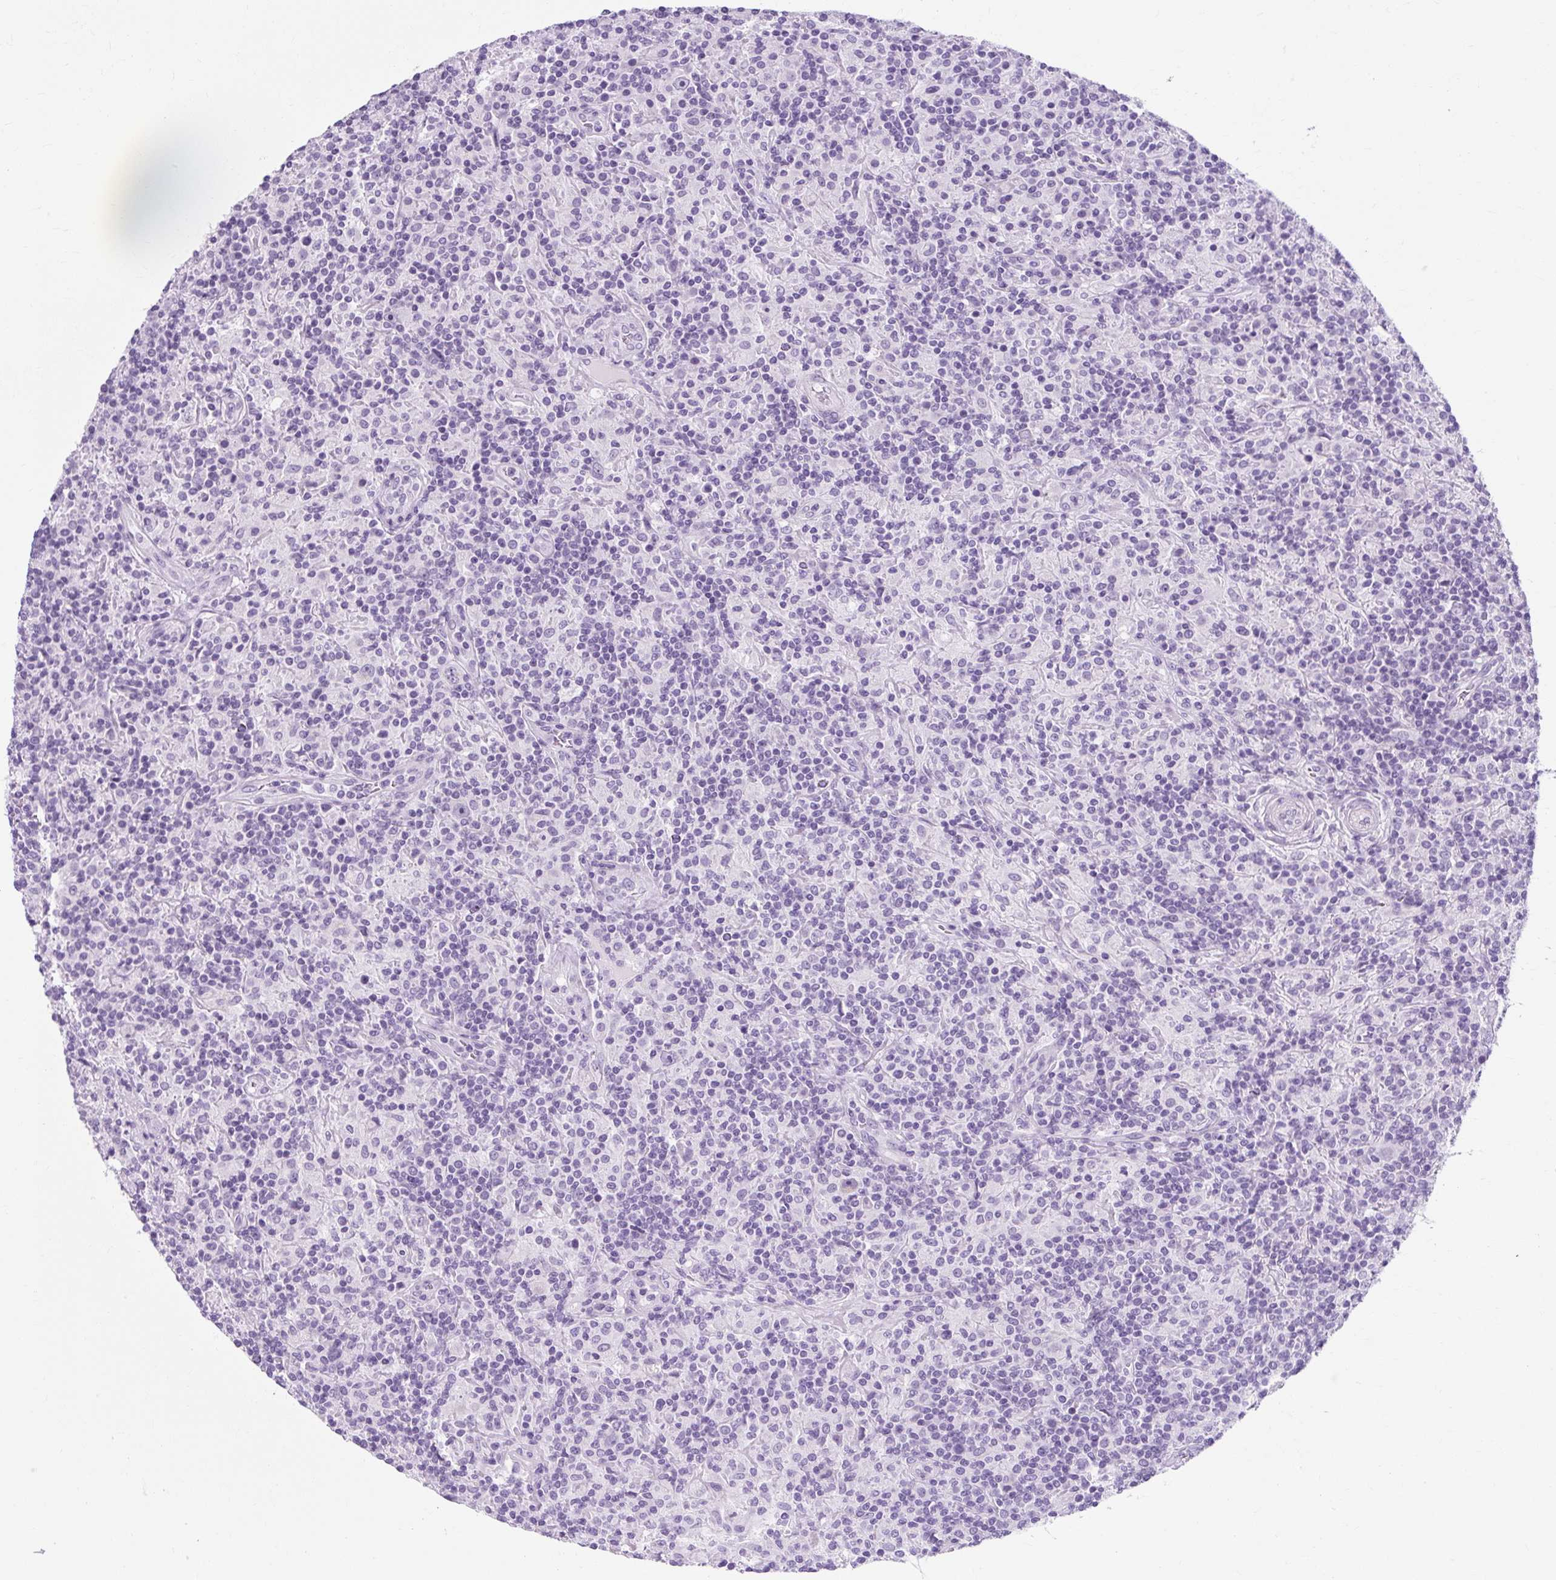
{"staining": {"intensity": "negative", "quantity": "none", "location": "none"}, "tissue": "lymphoma", "cell_type": "Tumor cells", "image_type": "cancer", "snomed": [{"axis": "morphology", "description": "Hodgkin's disease, NOS"}, {"axis": "topography", "description": "Lymph node"}], "caption": "Immunohistochemical staining of lymphoma displays no significant expression in tumor cells.", "gene": "TMEM89", "patient": {"sex": "male", "age": 70}}